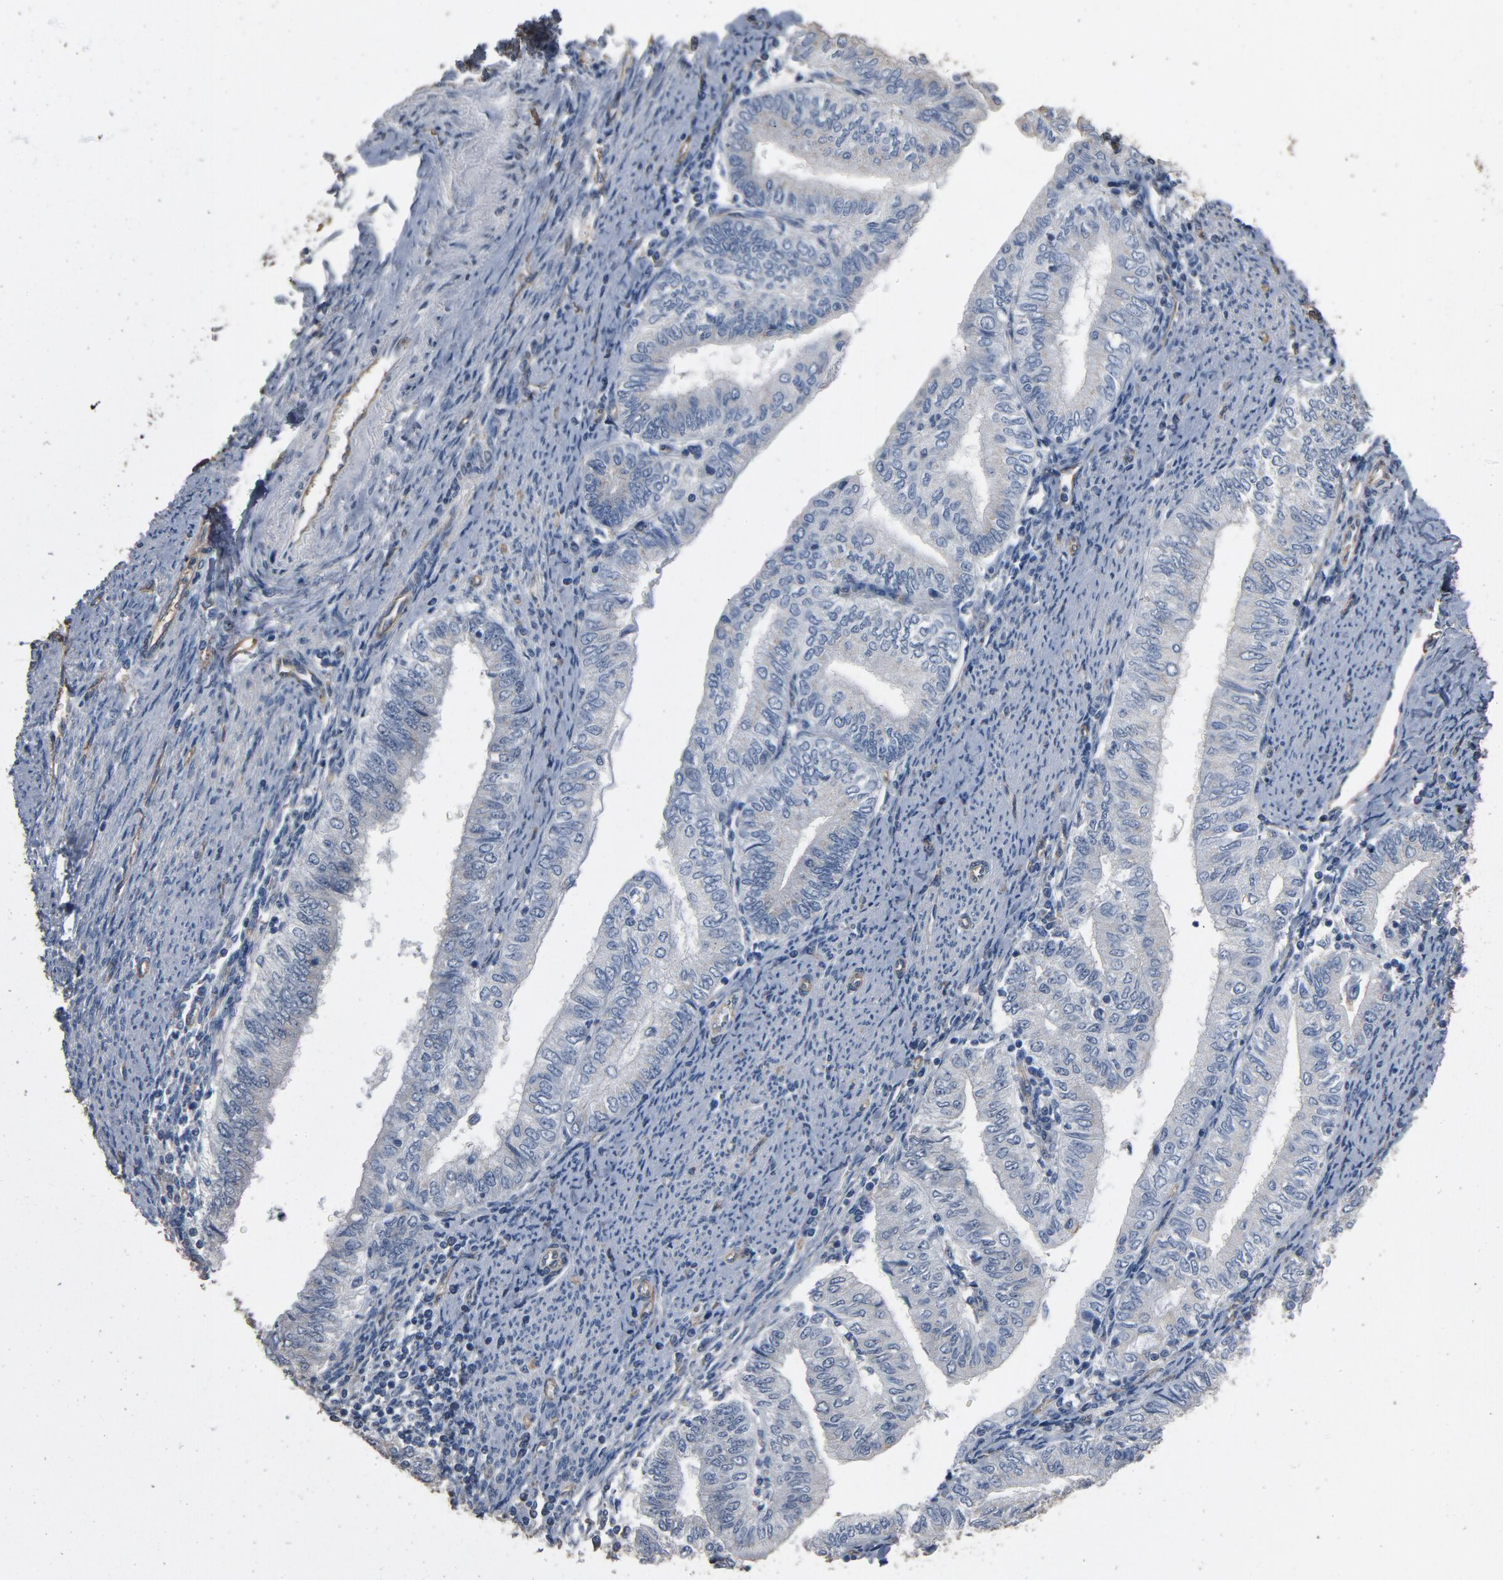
{"staining": {"intensity": "negative", "quantity": "none", "location": "none"}, "tissue": "endometrial cancer", "cell_type": "Tumor cells", "image_type": "cancer", "snomed": [{"axis": "morphology", "description": "Adenocarcinoma, NOS"}, {"axis": "topography", "description": "Endometrium"}], "caption": "This image is of adenocarcinoma (endometrial) stained with immunohistochemistry to label a protein in brown with the nuclei are counter-stained blue. There is no staining in tumor cells.", "gene": "SOX6", "patient": {"sex": "female", "age": 66}}